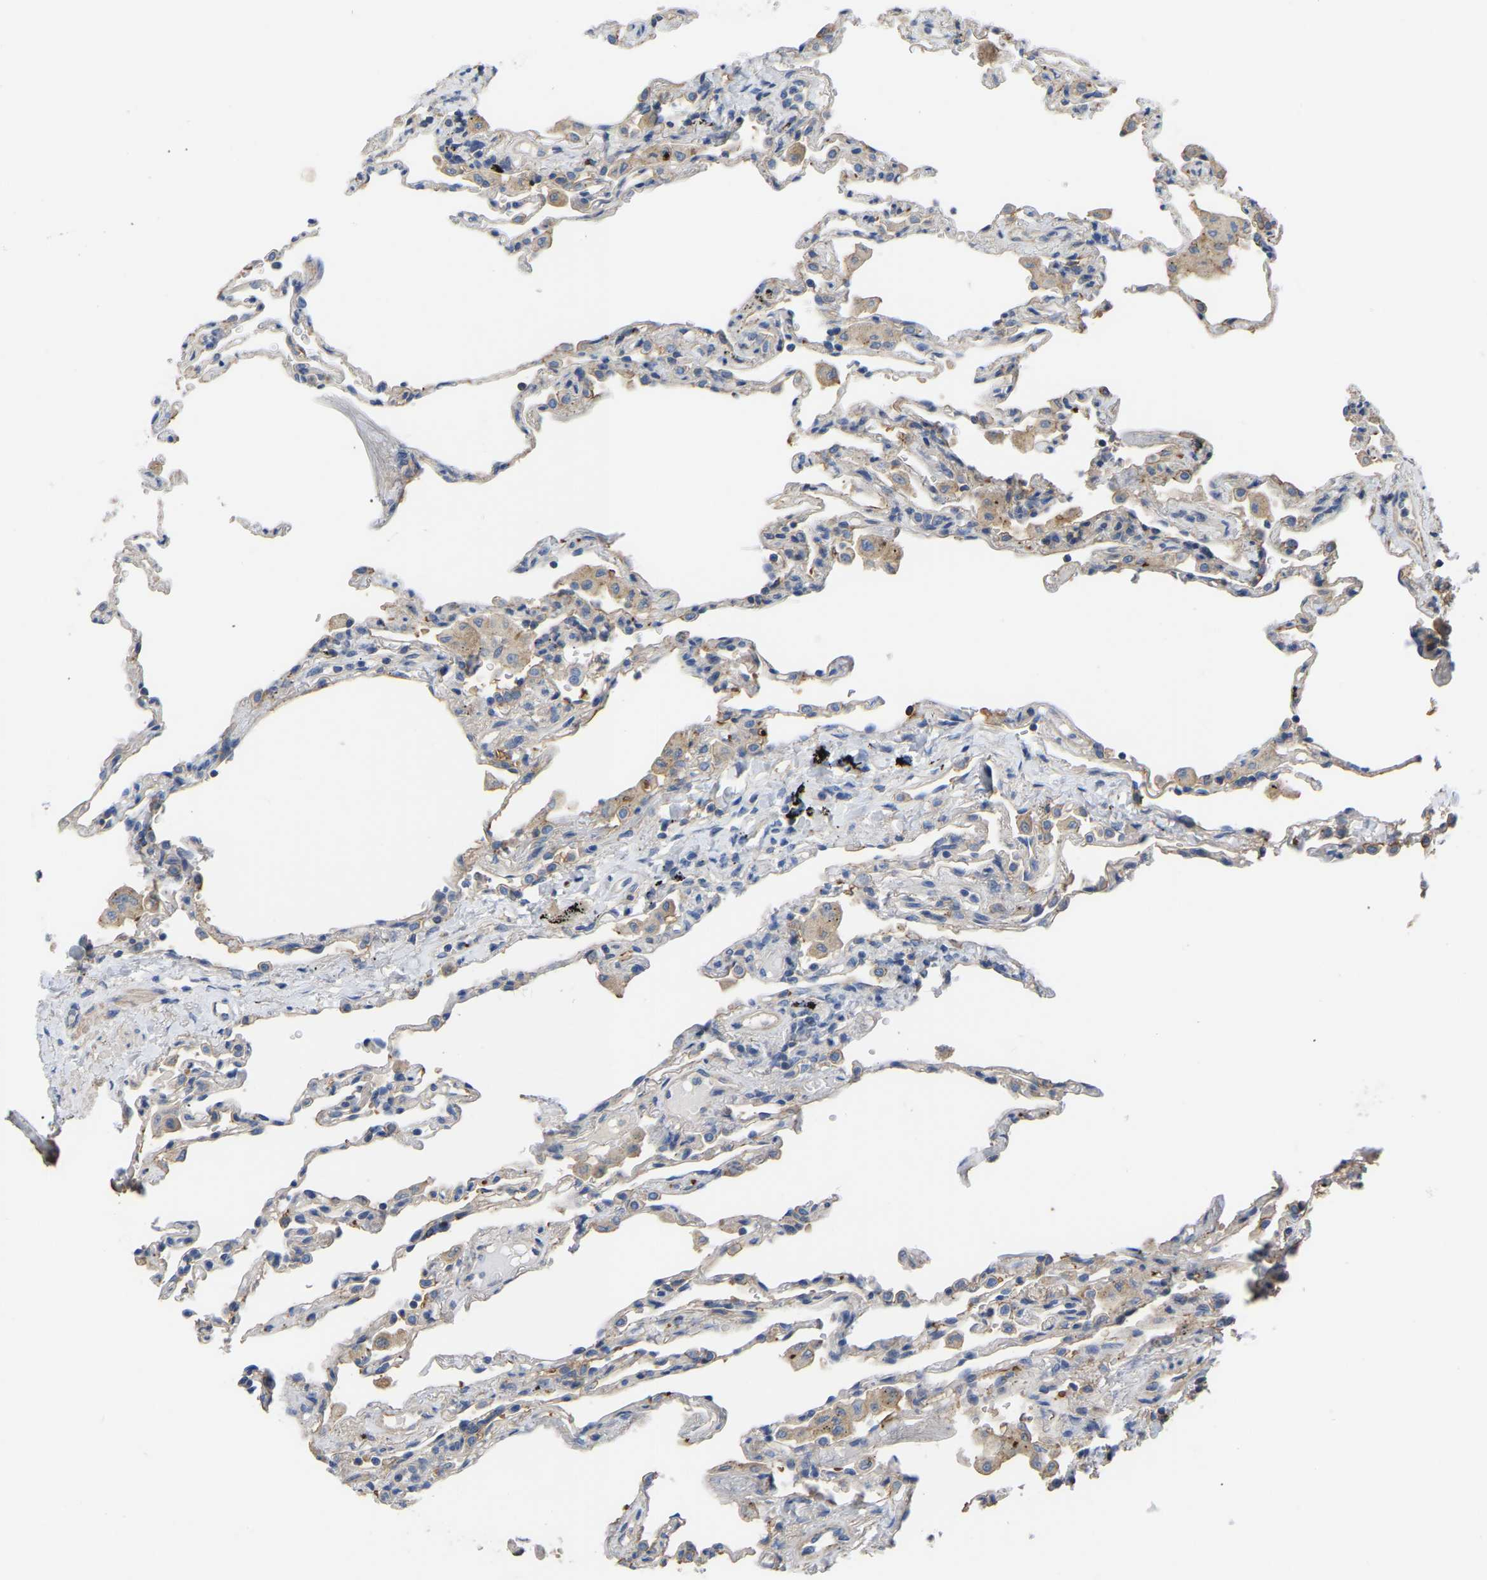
{"staining": {"intensity": "weak", "quantity": "<25%", "location": "cytoplasmic/membranous"}, "tissue": "lung", "cell_type": "Alveolar cells", "image_type": "normal", "snomed": [{"axis": "morphology", "description": "Normal tissue, NOS"}, {"axis": "topography", "description": "Lung"}], "caption": "Photomicrograph shows no protein positivity in alveolar cells of unremarkable lung.", "gene": "ZNF449", "patient": {"sex": "male", "age": 59}}